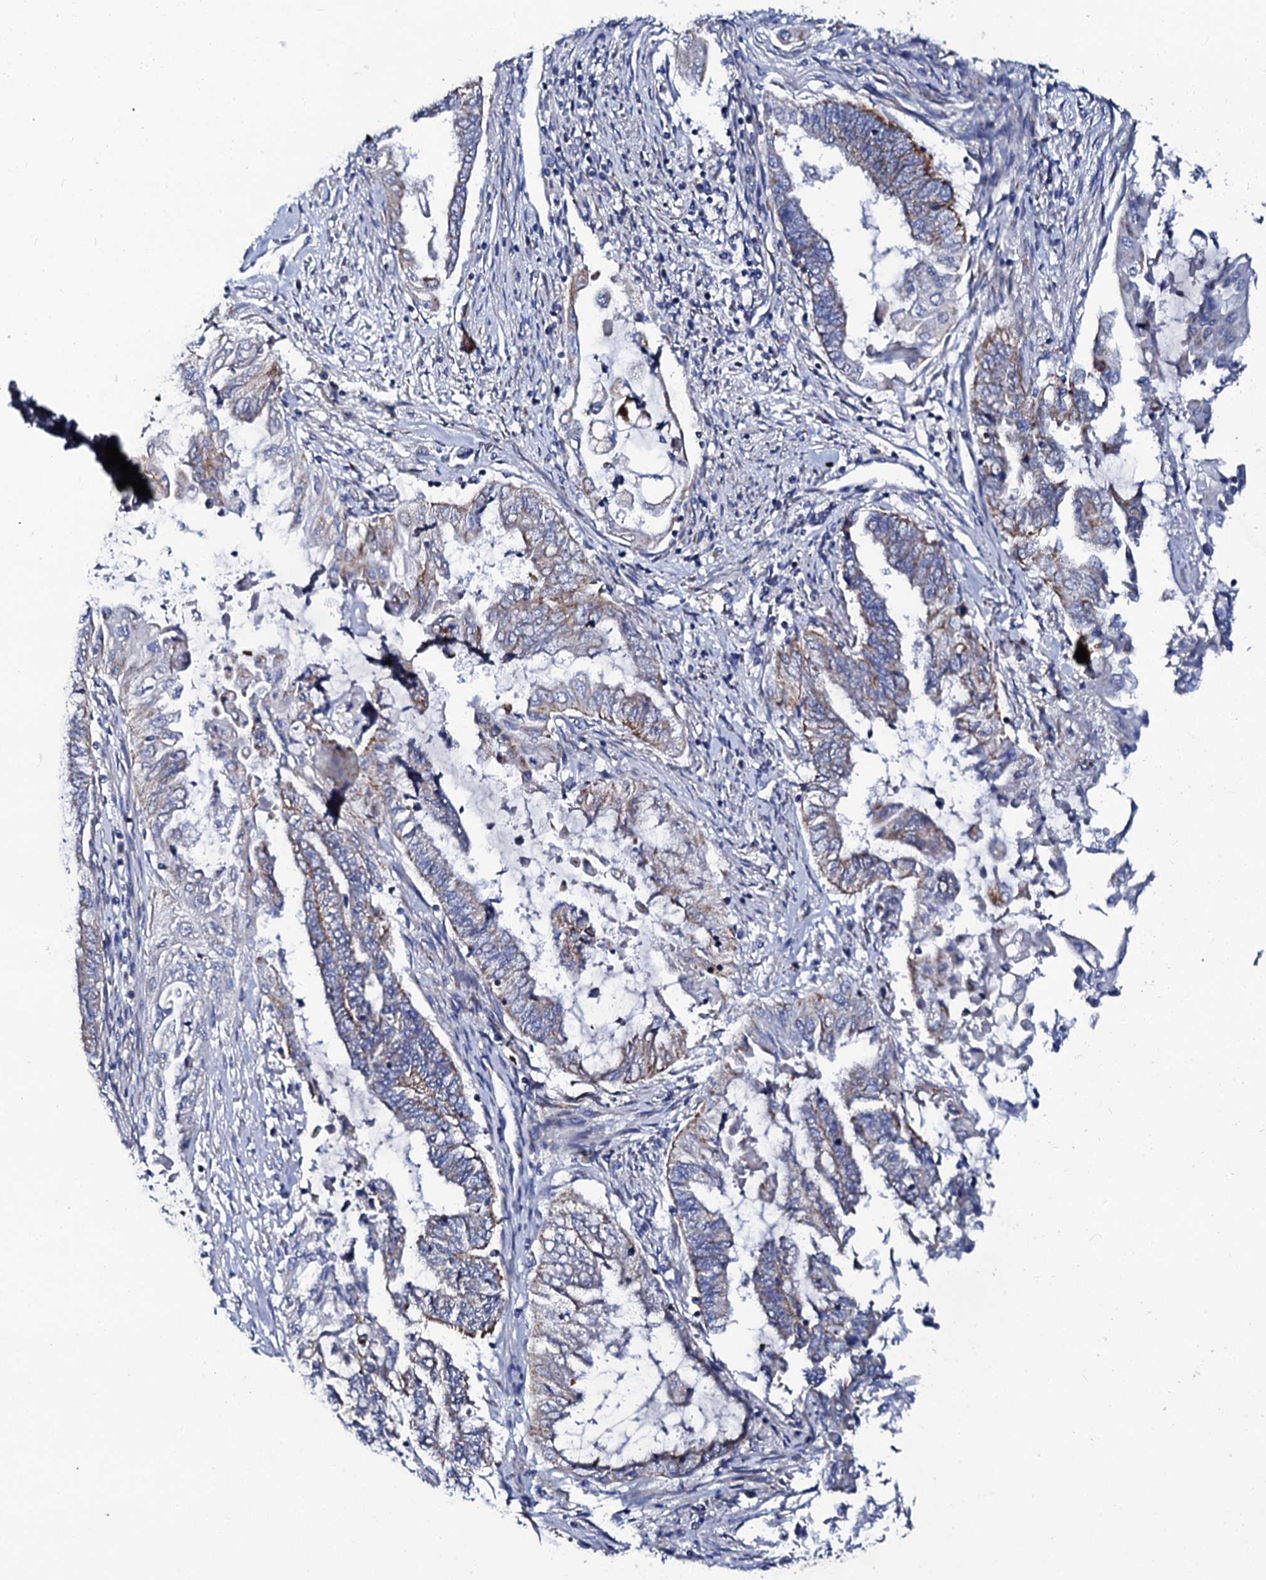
{"staining": {"intensity": "weak", "quantity": "<25%", "location": "cytoplasmic/membranous"}, "tissue": "endometrial cancer", "cell_type": "Tumor cells", "image_type": "cancer", "snomed": [{"axis": "morphology", "description": "Adenocarcinoma, NOS"}, {"axis": "topography", "description": "Uterus"}, {"axis": "topography", "description": "Endometrium"}], "caption": "The histopathology image reveals no significant staining in tumor cells of endometrial adenocarcinoma.", "gene": "SLC37A4", "patient": {"sex": "female", "age": 70}}